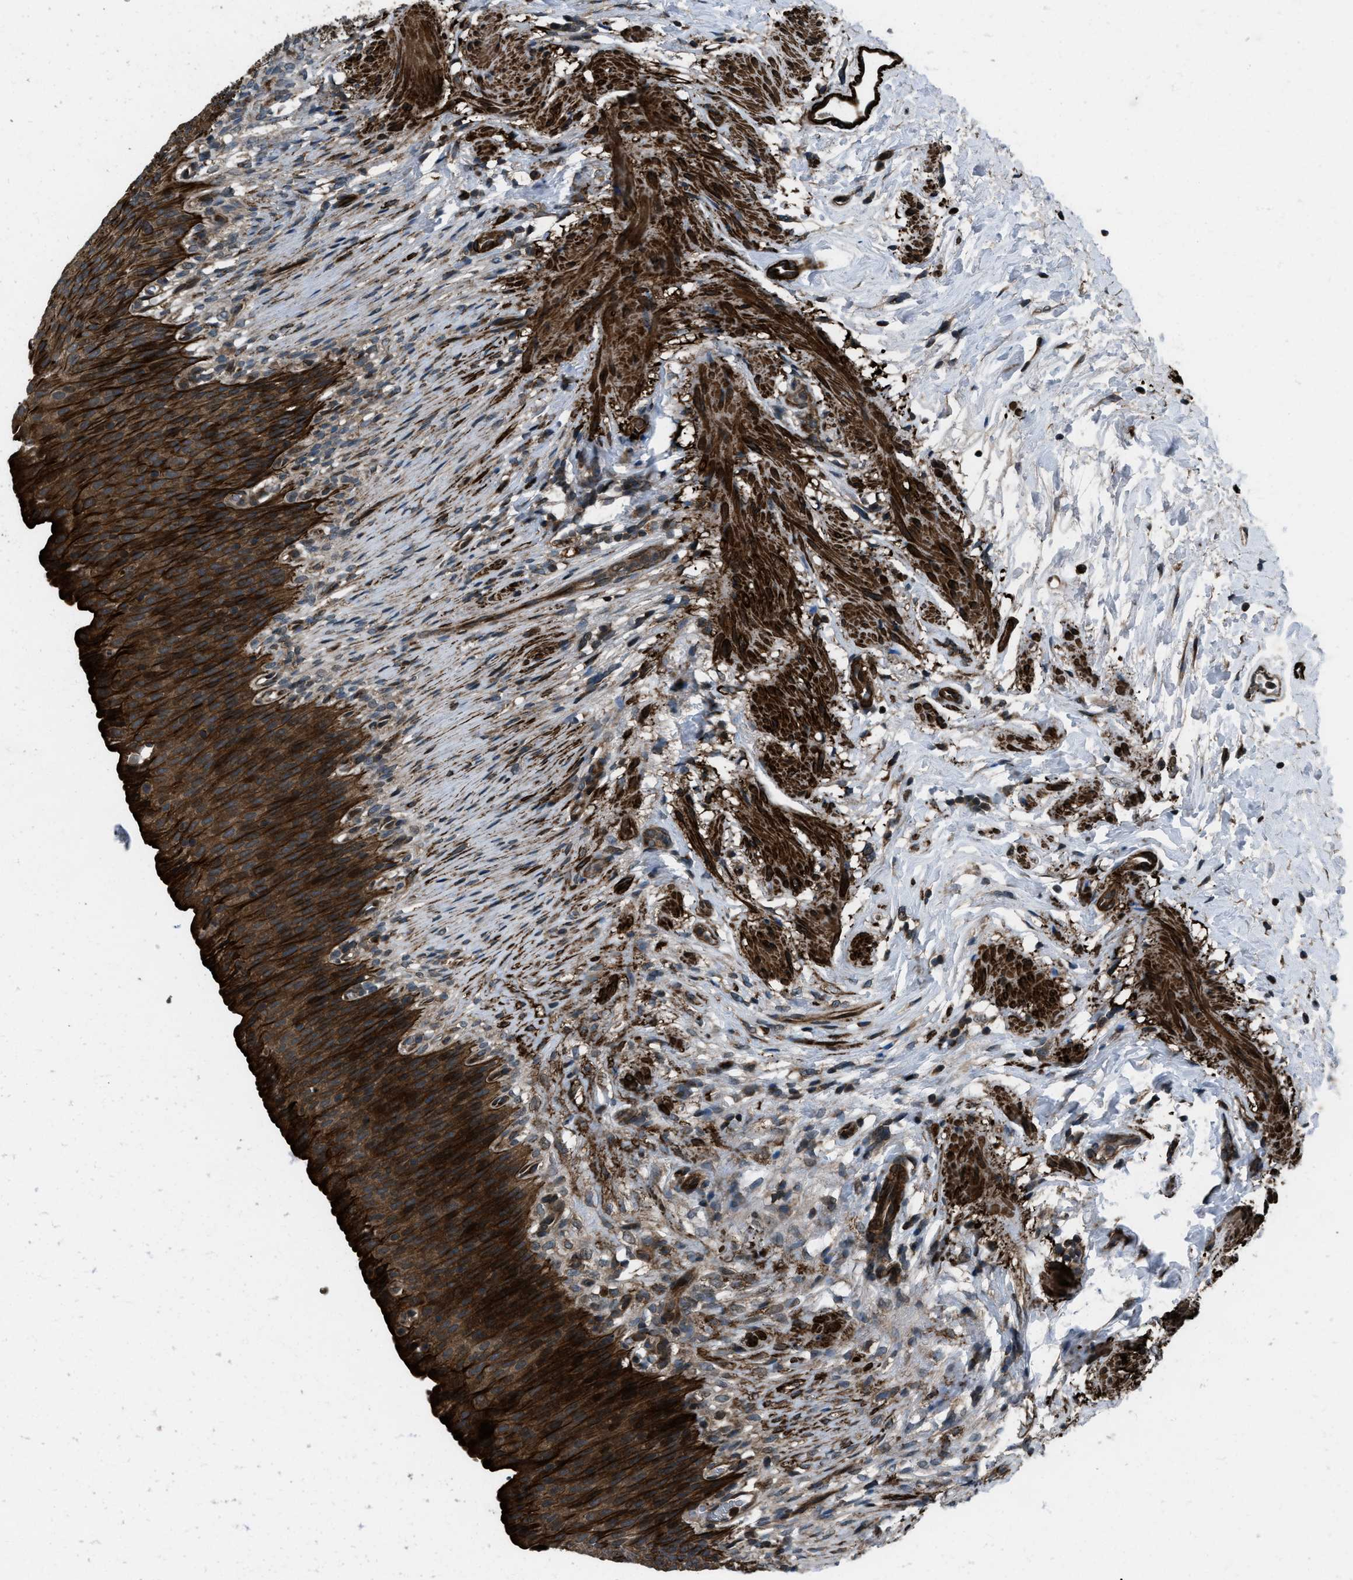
{"staining": {"intensity": "strong", "quantity": ">75%", "location": "cytoplasmic/membranous"}, "tissue": "urinary bladder", "cell_type": "Urothelial cells", "image_type": "normal", "snomed": [{"axis": "morphology", "description": "Normal tissue, NOS"}, {"axis": "topography", "description": "Urinary bladder"}], "caption": "An immunohistochemistry (IHC) histopathology image of benign tissue is shown. Protein staining in brown highlights strong cytoplasmic/membranous positivity in urinary bladder within urothelial cells. Nuclei are stained in blue.", "gene": "IRAK4", "patient": {"sex": "female", "age": 79}}